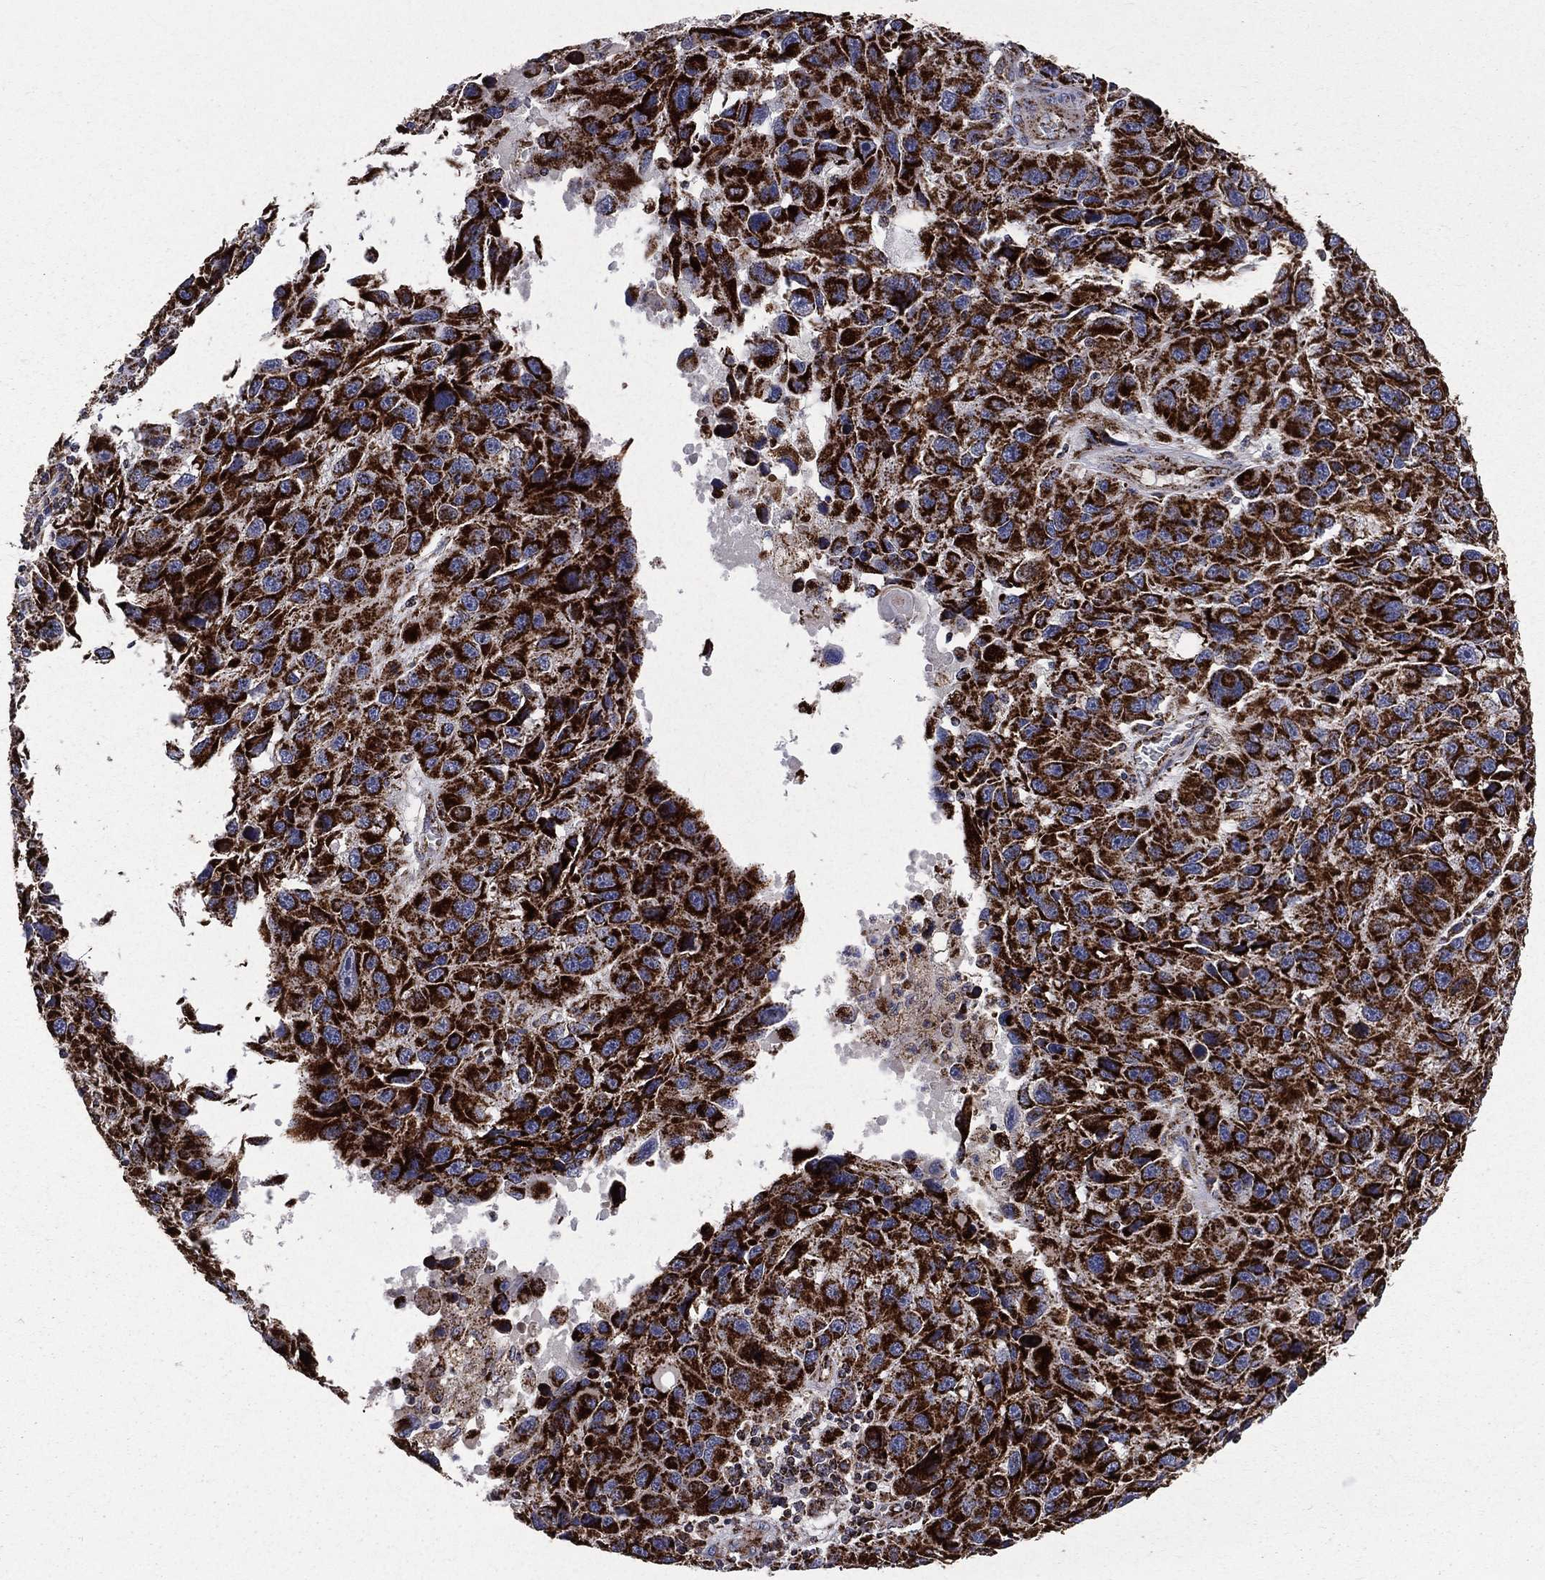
{"staining": {"intensity": "strong", "quantity": ">75%", "location": "cytoplasmic/membranous"}, "tissue": "melanoma", "cell_type": "Tumor cells", "image_type": "cancer", "snomed": [{"axis": "morphology", "description": "Malignant melanoma, NOS"}, {"axis": "topography", "description": "Skin"}], "caption": "There is high levels of strong cytoplasmic/membranous staining in tumor cells of malignant melanoma, as demonstrated by immunohistochemical staining (brown color).", "gene": "GOT2", "patient": {"sex": "male", "age": 53}}